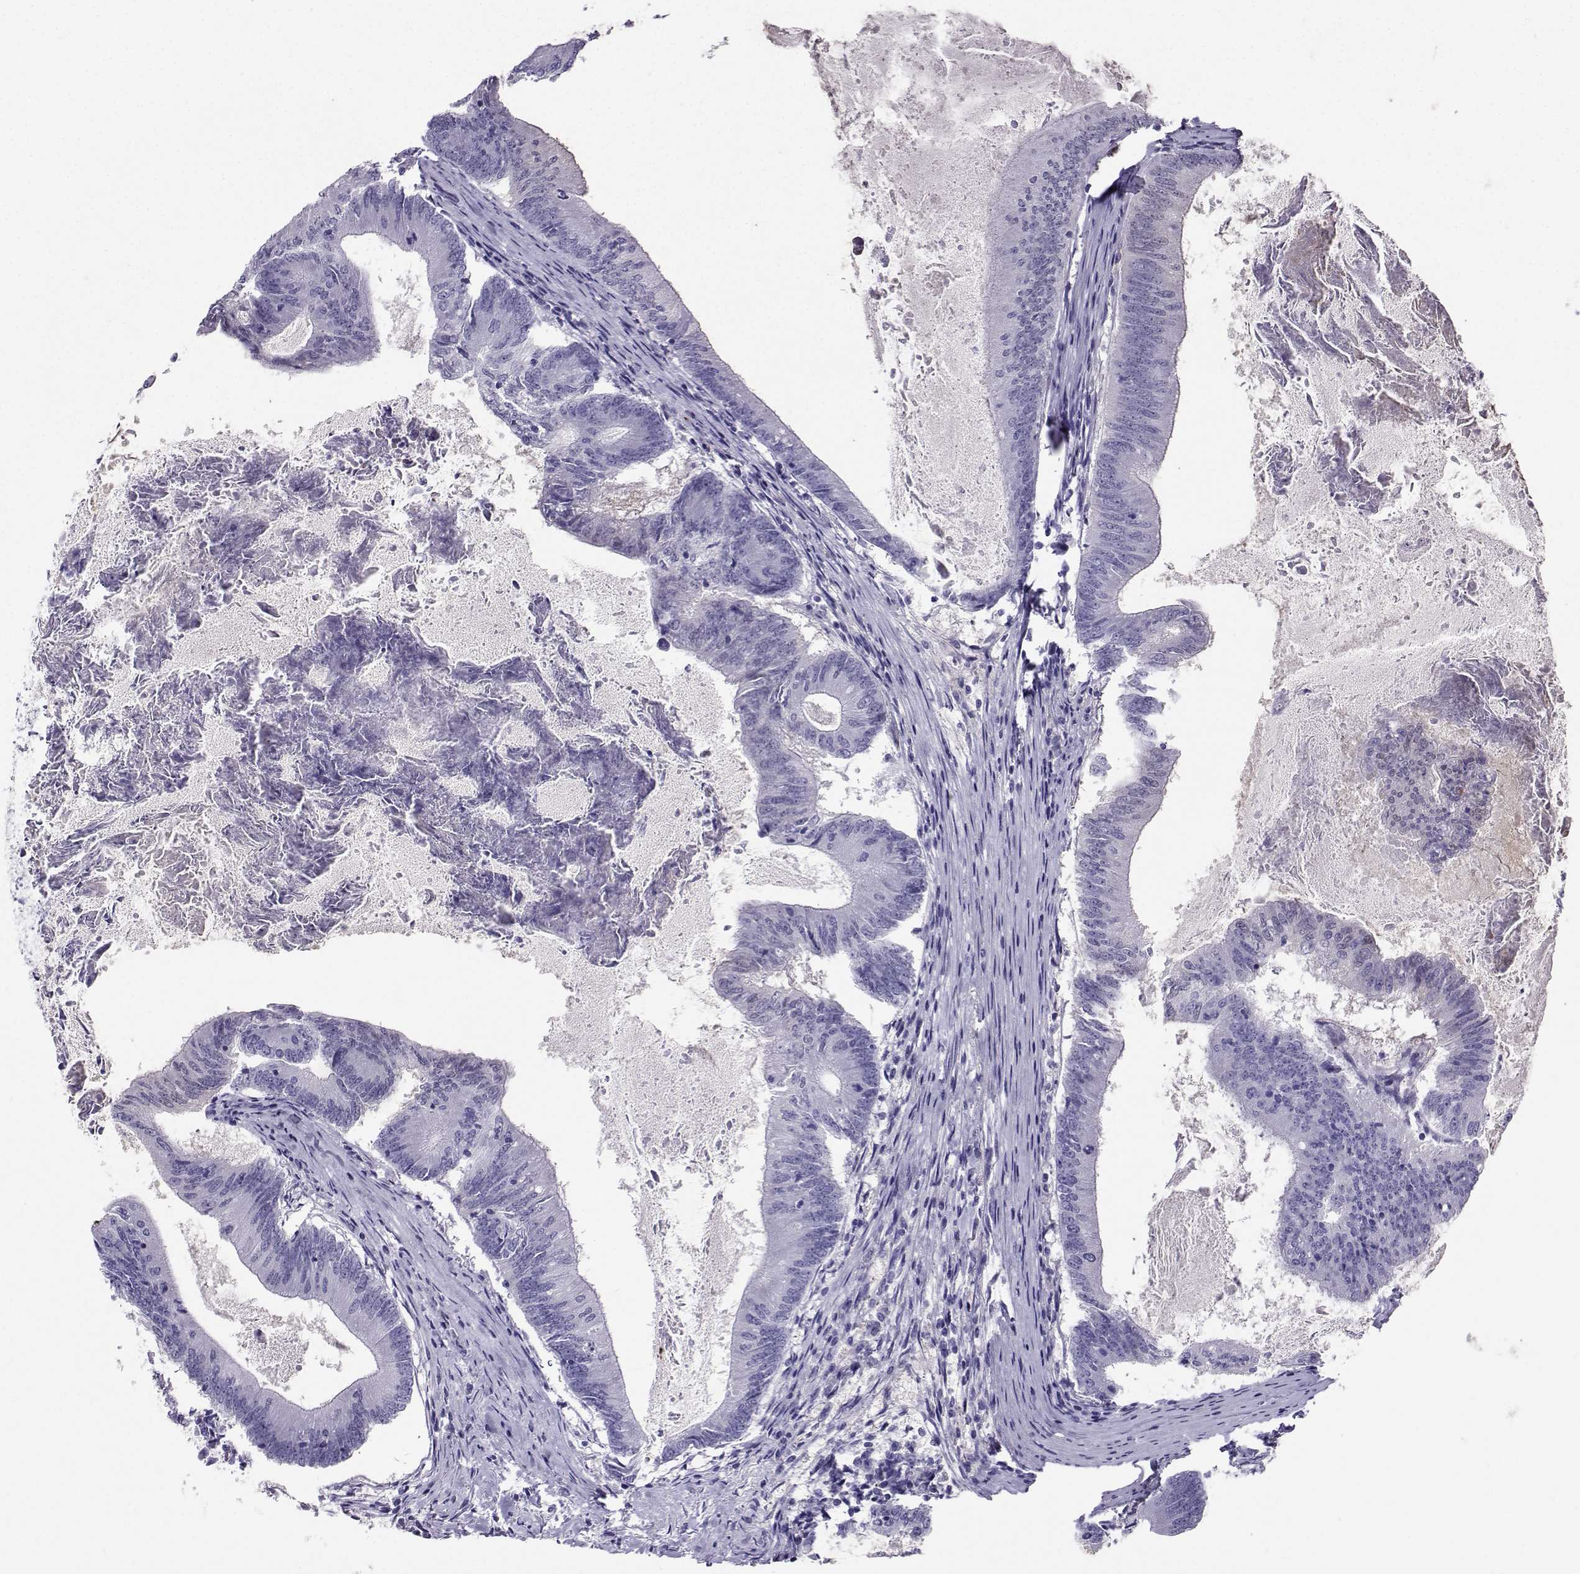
{"staining": {"intensity": "negative", "quantity": "none", "location": "none"}, "tissue": "colorectal cancer", "cell_type": "Tumor cells", "image_type": "cancer", "snomed": [{"axis": "morphology", "description": "Adenocarcinoma, NOS"}, {"axis": "topography", "description": "Colon"}], "caption": "DAB immunohistochemical staining of colorectal cancer (adenocarcinoma) reveals no significant expression in tumor cells.", "gene": "PGK1", "patient": {"sex": "female", "age": 70}}